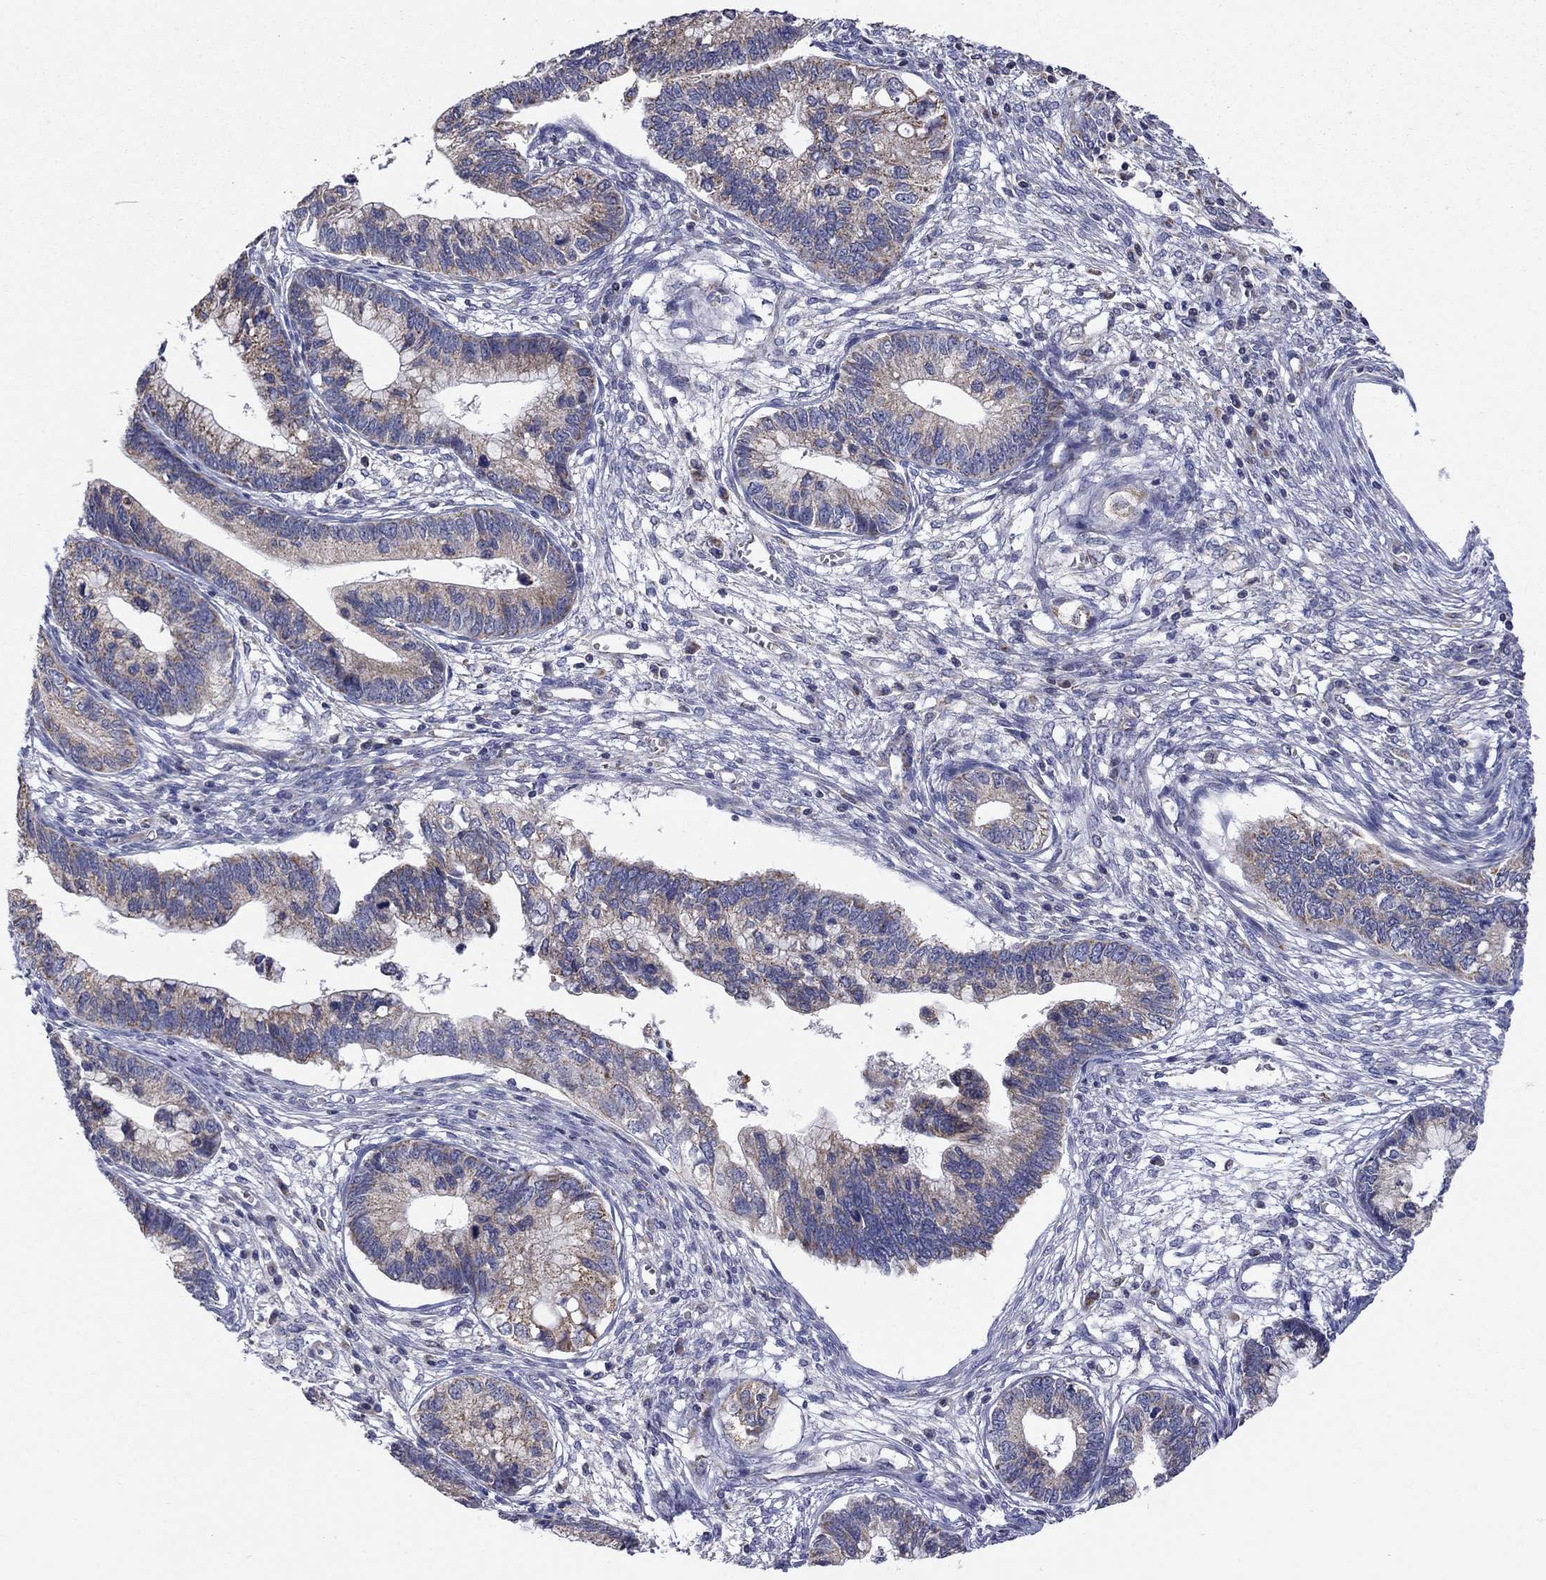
{"staining": {"intensity": "moderate", "quantity": "25%-75%", "location": "cytoplasmic/membranous"}, "tissue": "cervical cancer", "cell_type": "Tumor cells", "image_type": "cancer", "snomed": [{"axis": "morphology", "description": "Adenocarcinoma, NOS"}, {"axis": "topography", "description": "Cervix"}], "caption": "There is medium levels of moderate cytoplasmic/membranous positivity in tumor cells of cervical cancer (adenocarcinoma), as demonstrated by immunohistochemical staining (brown color).", "gene": "HPS5", "patient": {"sex": "female", "age": 44}}